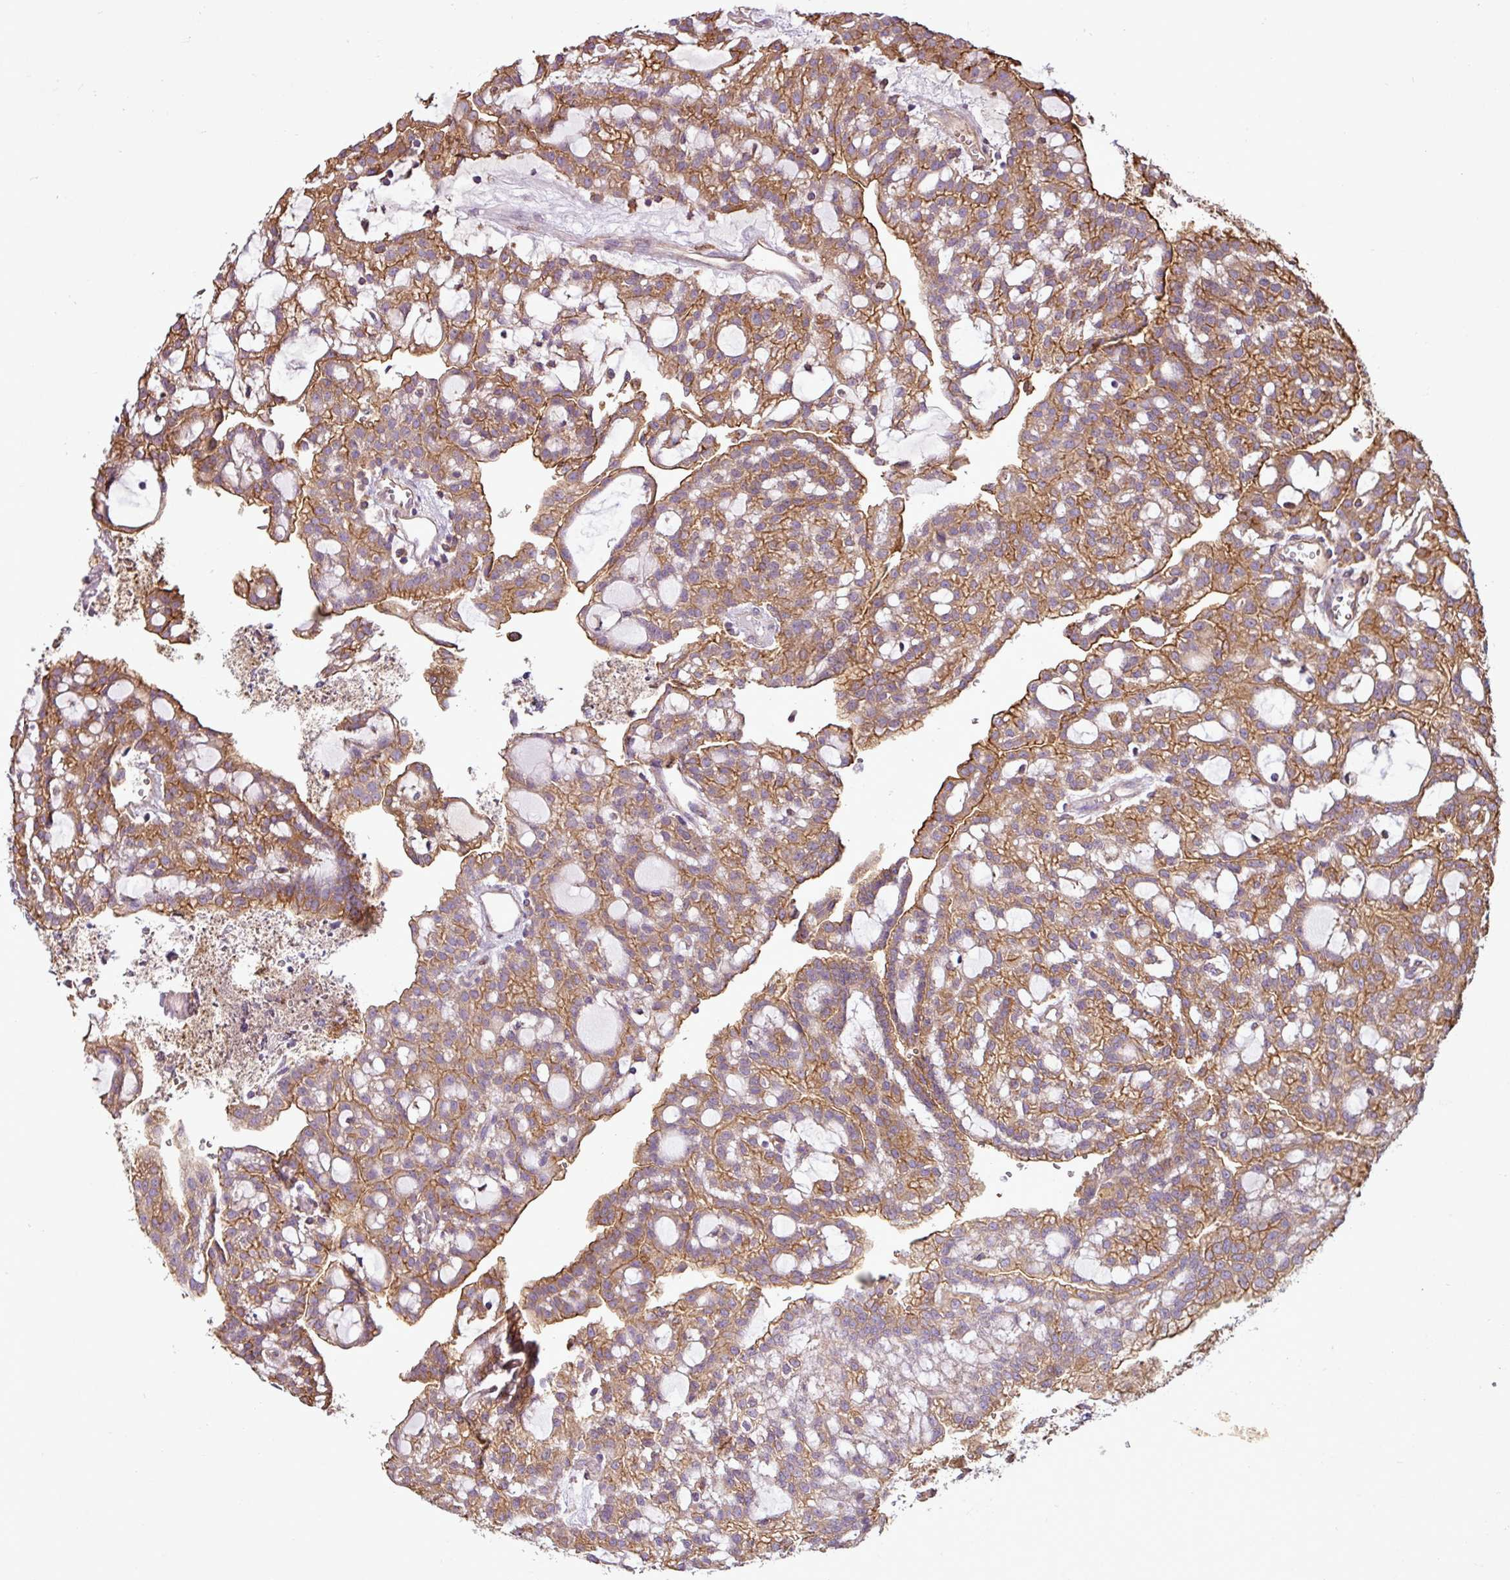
{"staining": {"intensity": "moderate", "quantity": ">75%", "location": "cytoplasmic/membranous"}, "tissue": "renal cancer", "cell_type": "Tumor cells", "image_type": "cancer", "snomed": [{"axis": "morphology", "description": "Adenocarcinoma, NOS"}, {"axis": "topography", "description": "Kidney"}], "caption": "Moderate cytoplasmic/membranous expression for a protein is present in approximately >75% of tumor cells of renal adenocarcinoma using immunohistochemistry.", "gene": "PACSIN2", "patient": {"sex": "male", "age": 63}}